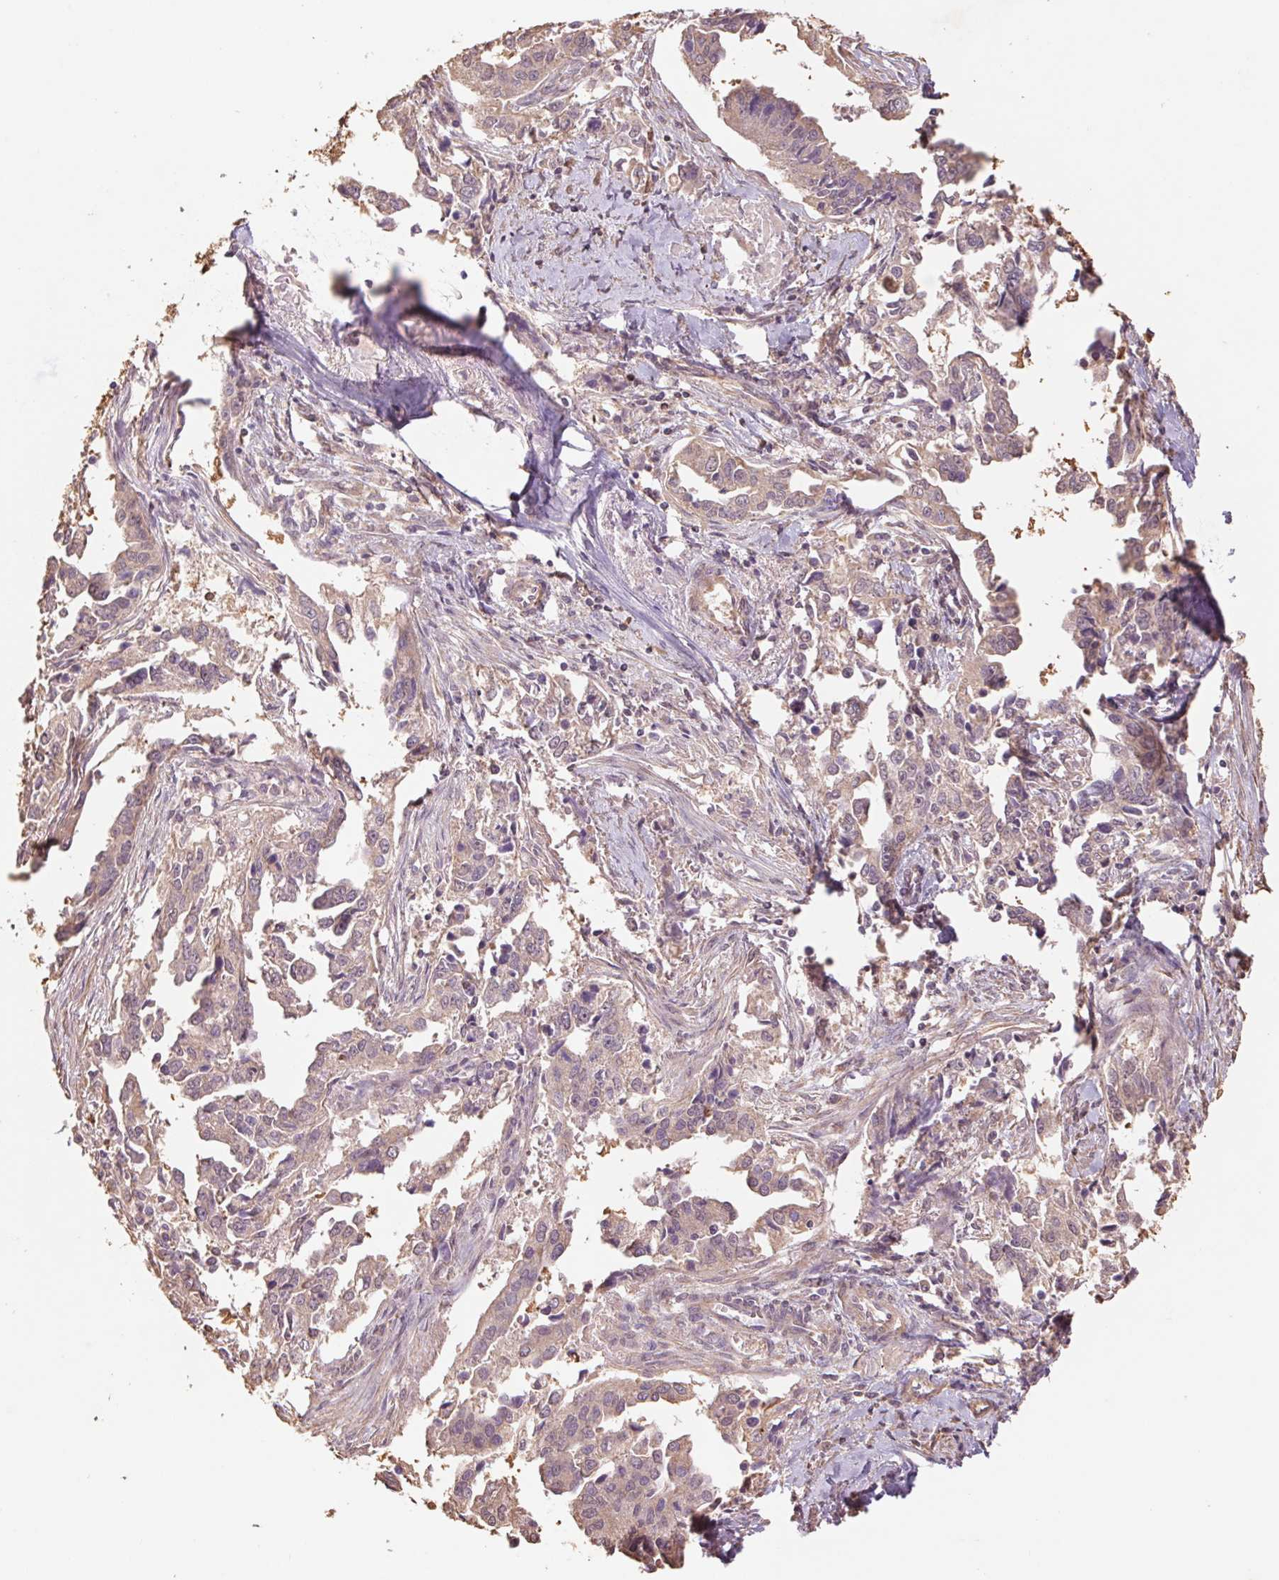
{"staining": {"intensity": "weak", "quantity": ">75%", "location": "cytoplasmic/membranous"}, "tissue": "ovarian cancer", "cell_type": "Tumor cells", "image_type": "cancer", "snomed": [{"axis": "morphology", "description": "Cystadenocarcinoma, serous, NOS"}, {"axis": "topography", "description": "Ovary"}], "caption": "Ovarian cancer stained for a protein (brown) displays weak cytoplasmic/membranous positive staining in approximately >75% of tumor cells.", "gene": "GRM2", "patient": {"sex": "female", "age": 75}}